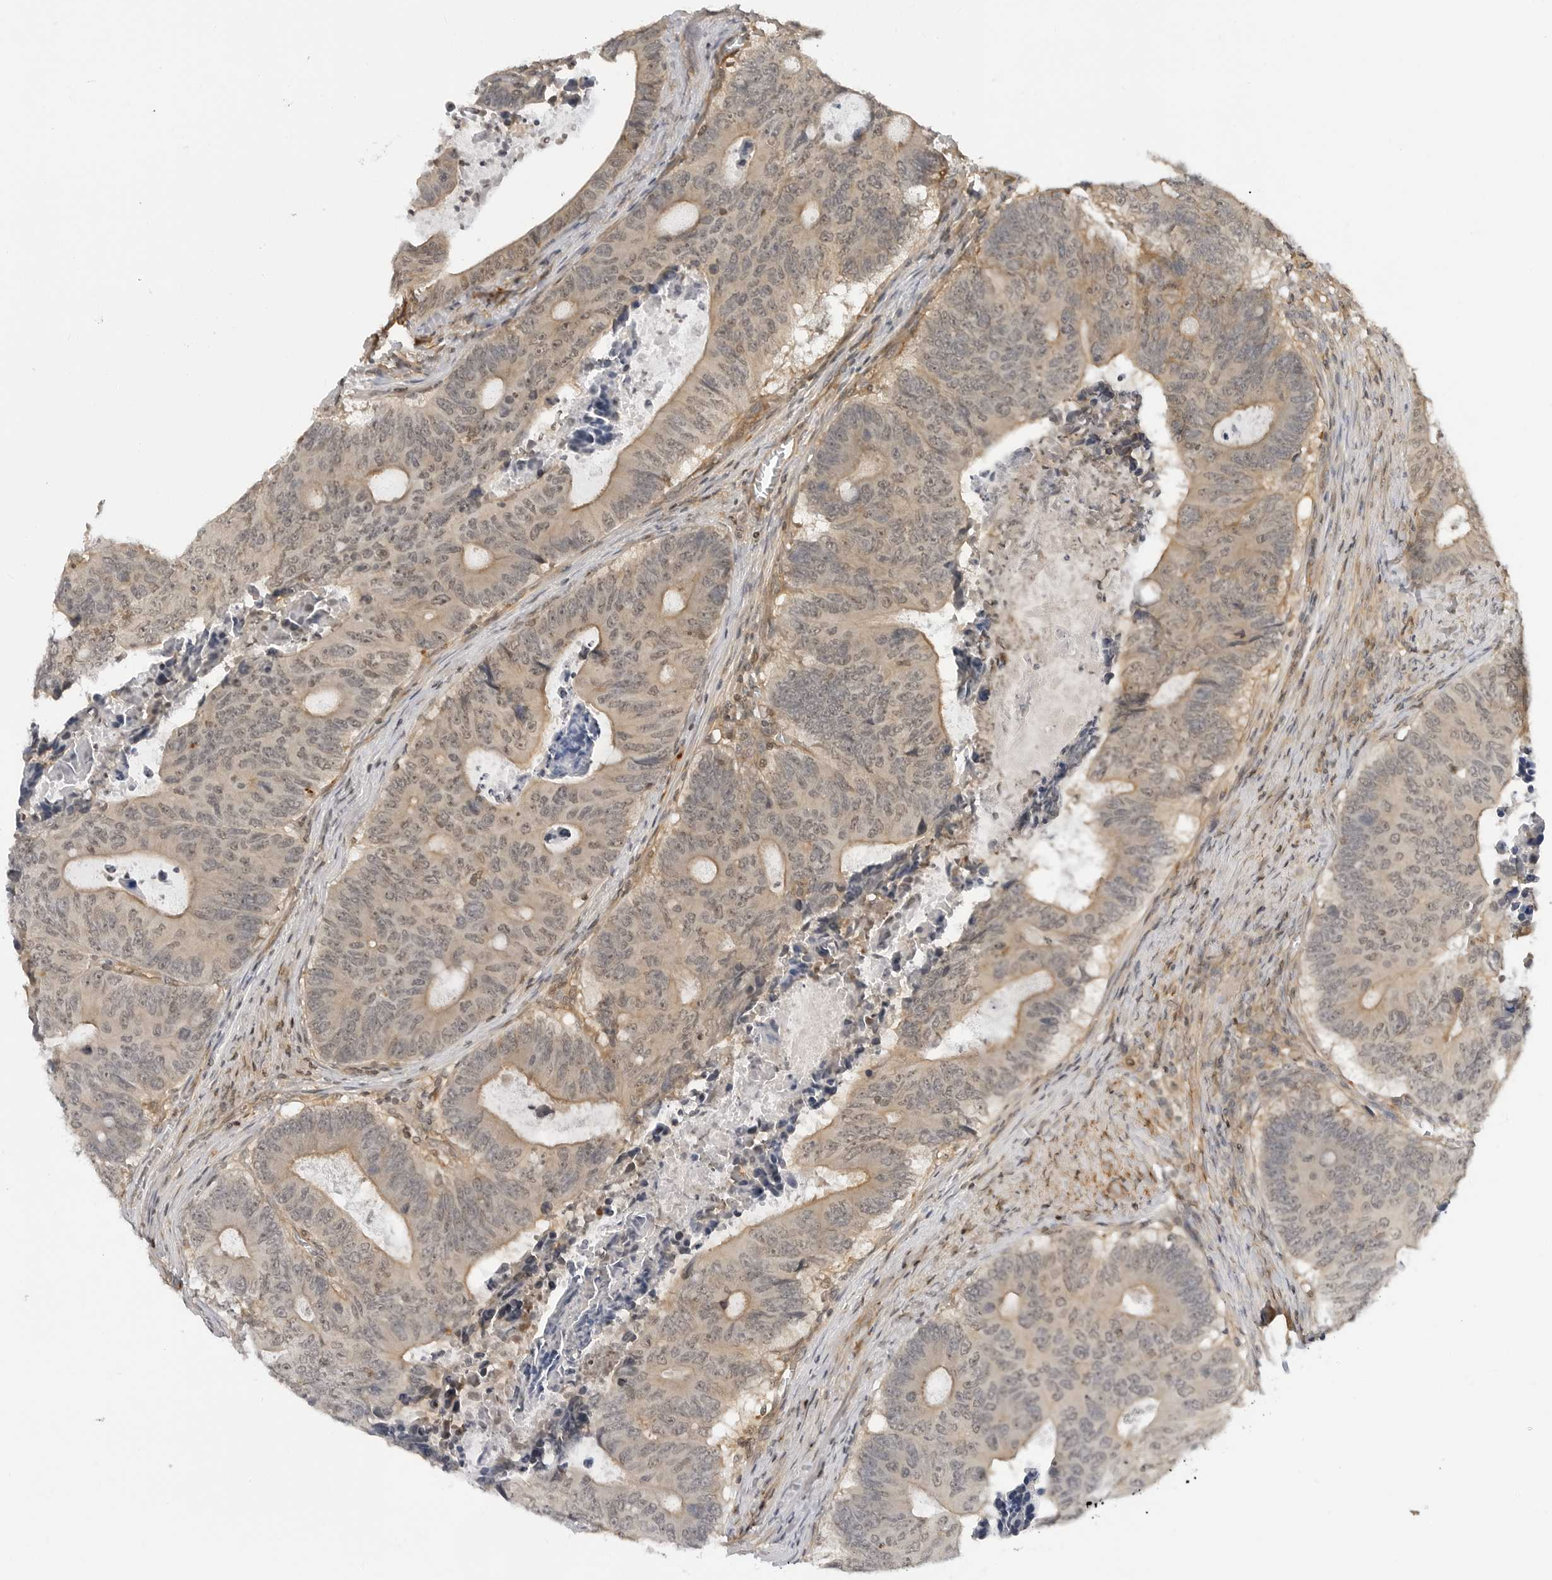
{"staining": {"intensity": "weak", "quantity": "25%-75%", "location": "cytoplasmic/membranous"}, "tissue": "colorectal cancer", "cell_type": "Tumor cells", "image_type": "cancer", "snomed": [{"axis": "morphology", "description": "Adenocarcinoma, NOS"}, {"axis": "topography", "description": "Colon"}], "caption": "Protein staining of colorectal cancer tissue exhibits weak cytoplasmic/membranous staining in approximately 25%-75% of tumor cells. The protein is shown in brown color, while the nuclei are stained blue.", "gene": "MAP2K5", "patient": {"sex": "male", "age": 87}}